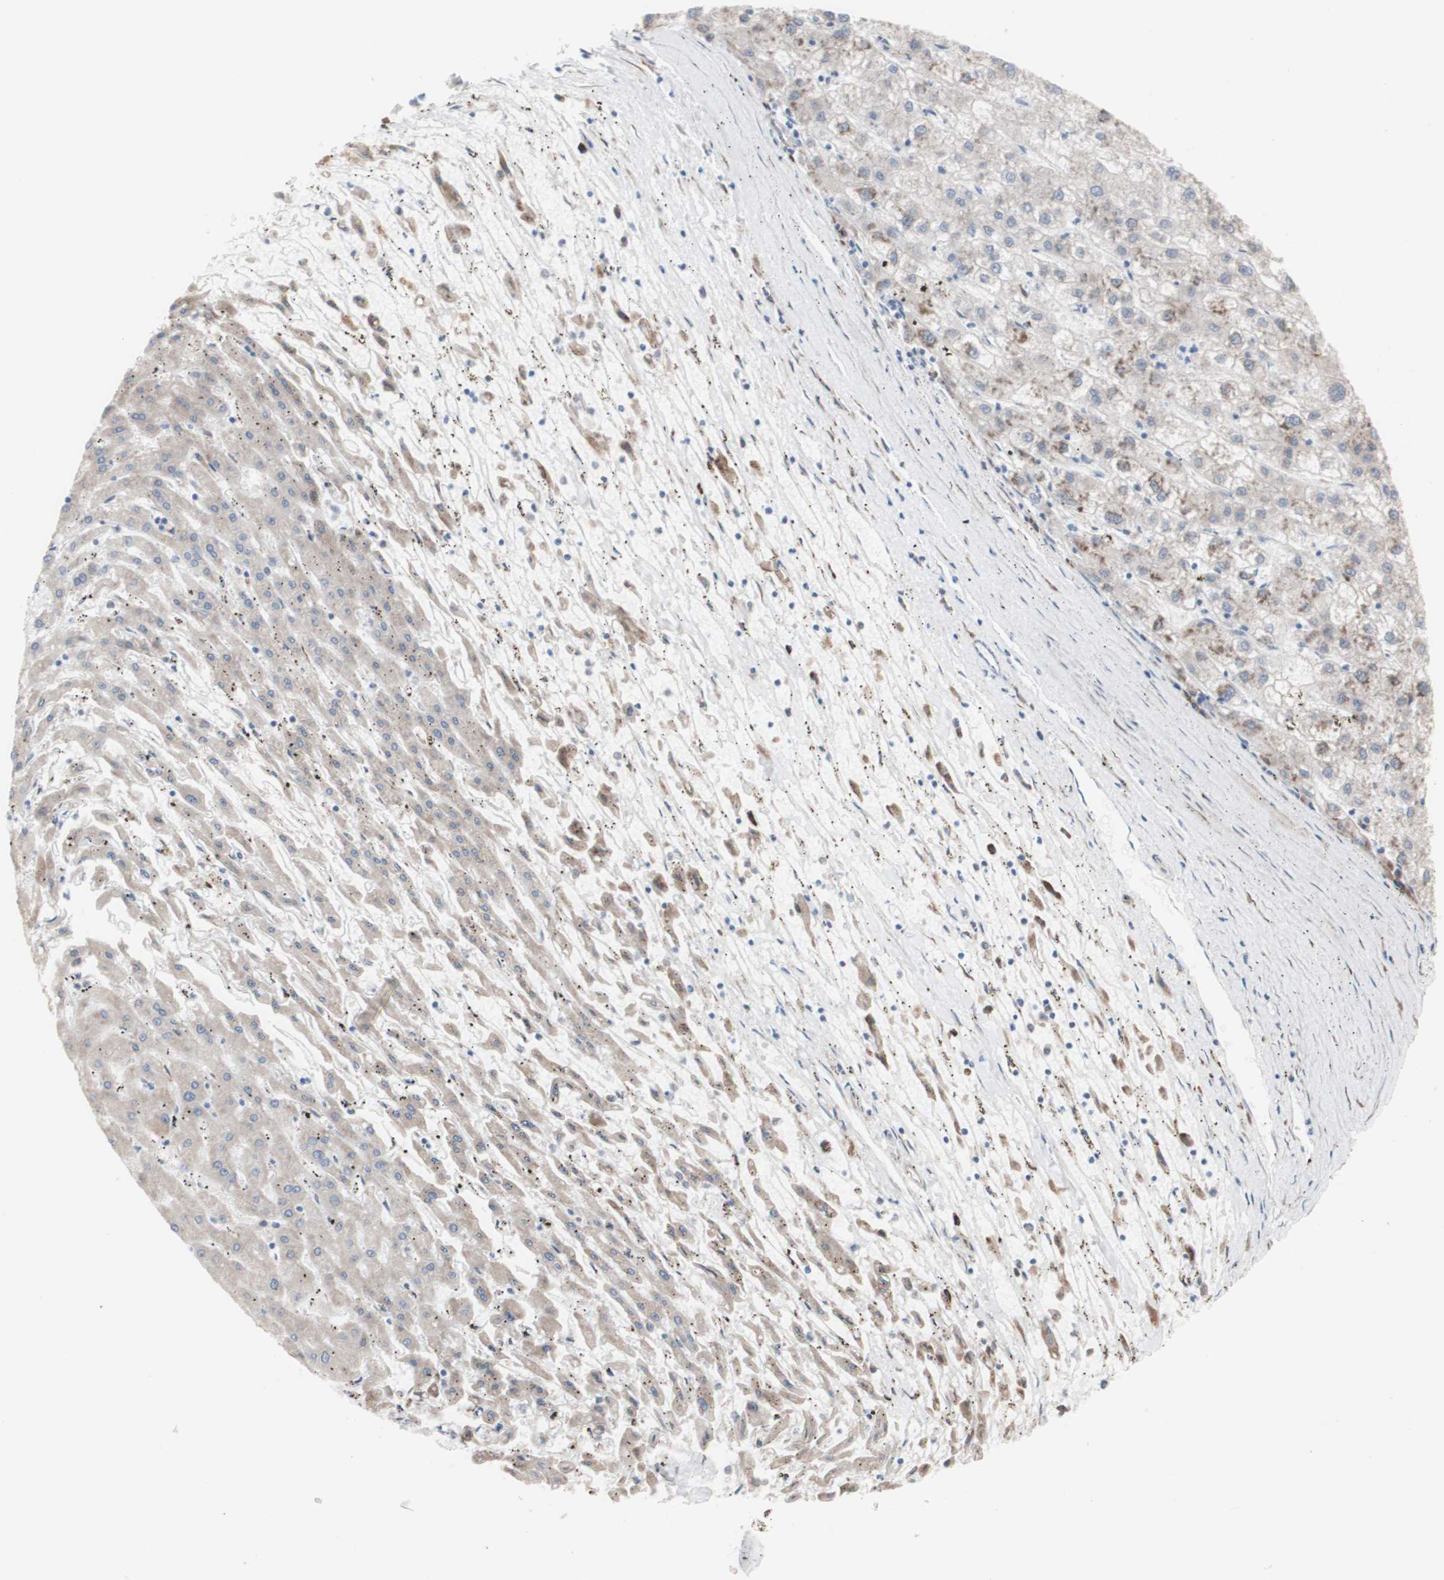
{"staining": {"intensity": "moderate", "quantity": "<25%", "location": "cytoplasmic/membranous"}, "tissue": "liver cancer", "cell_type": "Tumor cells", "image_type": "cancer", "snomed": [{"axis": "morphology", "description": "Carcinoma, Hepatocellular, NOS"}, {"axis": "topography", "description": "Liver"}], "caption": "Protein expression analysis of human hepatocellular carcinoma (liver) reveals moderate cytoplasmic/membranous expression in approximately <25% of tumor cells.", "gene": "AGPAT5", "patient": {"sex": "male", "age": 72}}